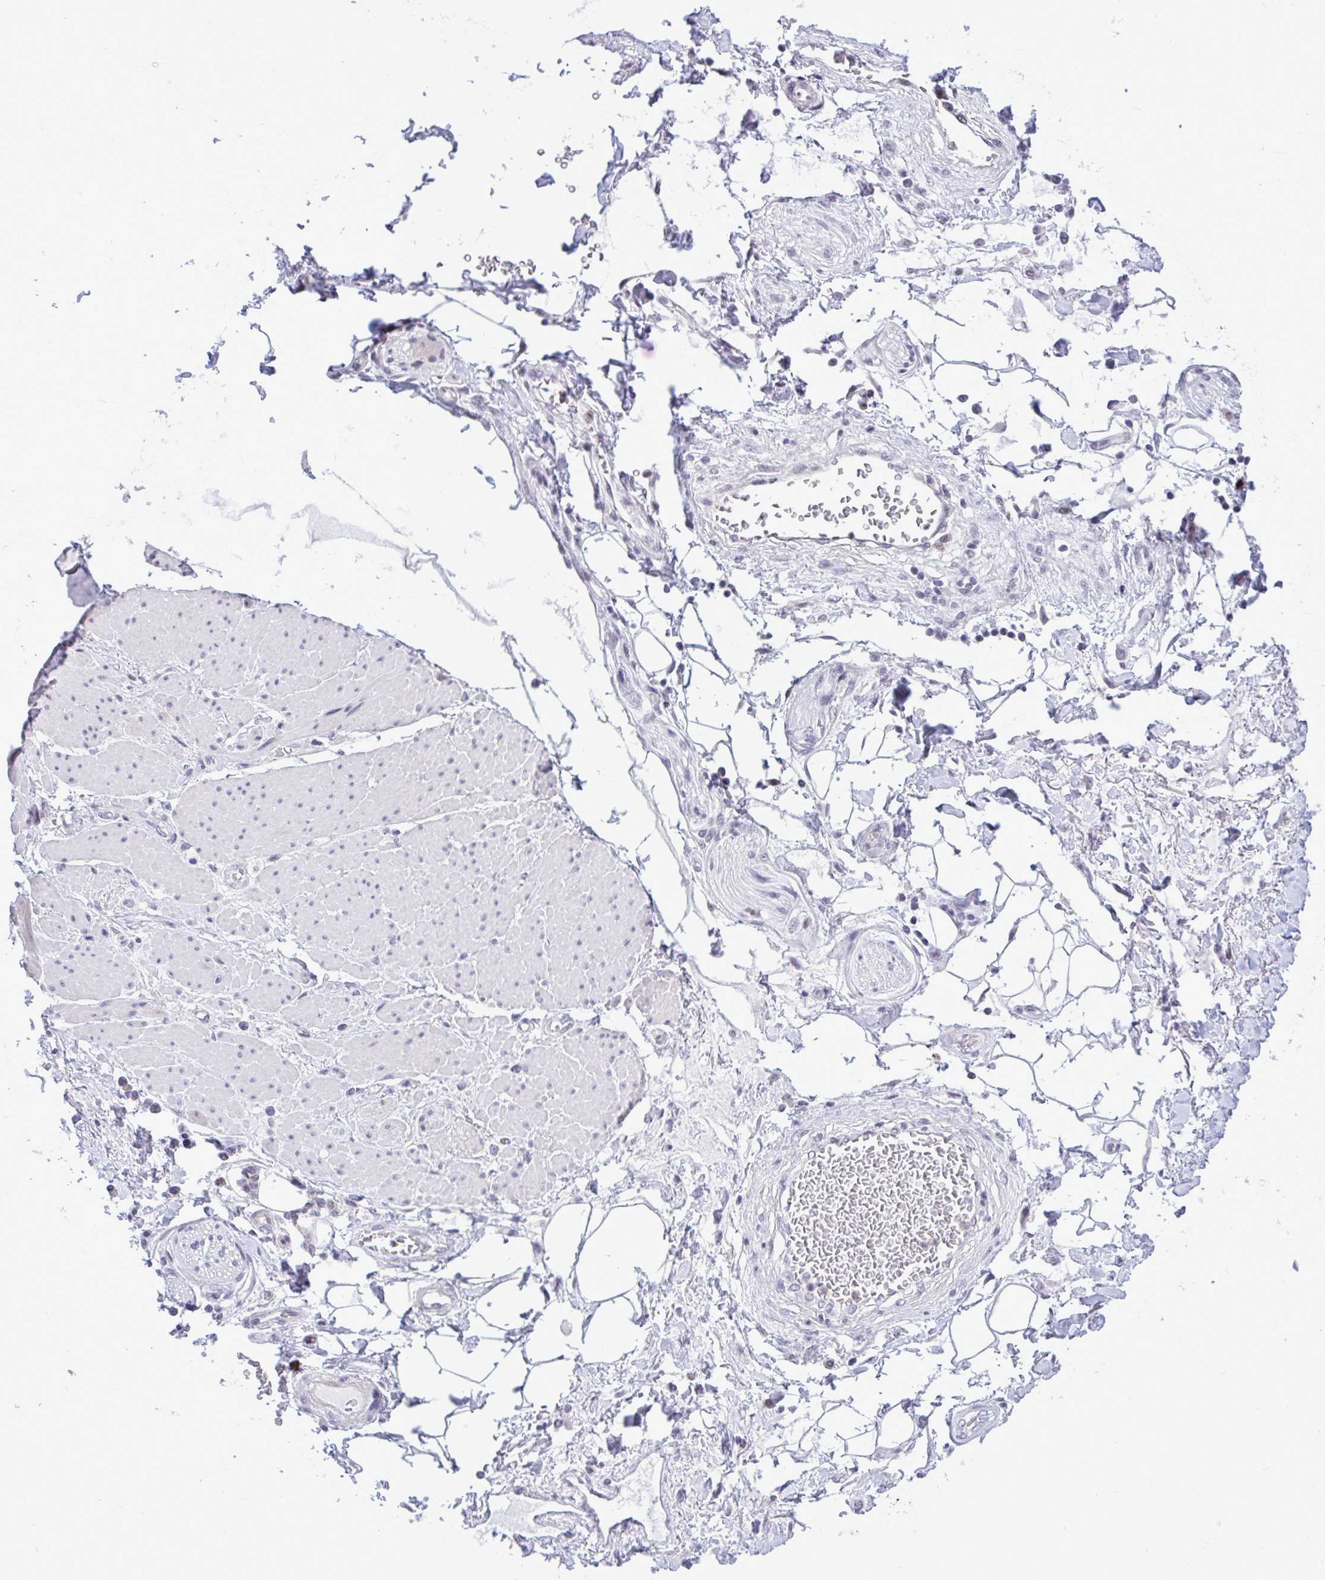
{"staining": {"intensity": "negative", "quantity": "none", "location": "none"}, "tissue": "adipose tissue", "cell_type": "Adipocytes", "image_type": "normal", "snomed": [{"axis": "morphology", "description": "Normal tissue, NOS"}, {"axis": "topography", "description": "Vagina"}, {"axis": "topography", "description": "Peripheral nerve tissue"}], "caption": "Immunohistochemistry micrograph of normal adipose tissue: adipose tissue stained with DAB exhibits no significant protein positivity in adipocytes.", "gene": "C1QL2", "patient": {"sex": "female", "age": 71}}